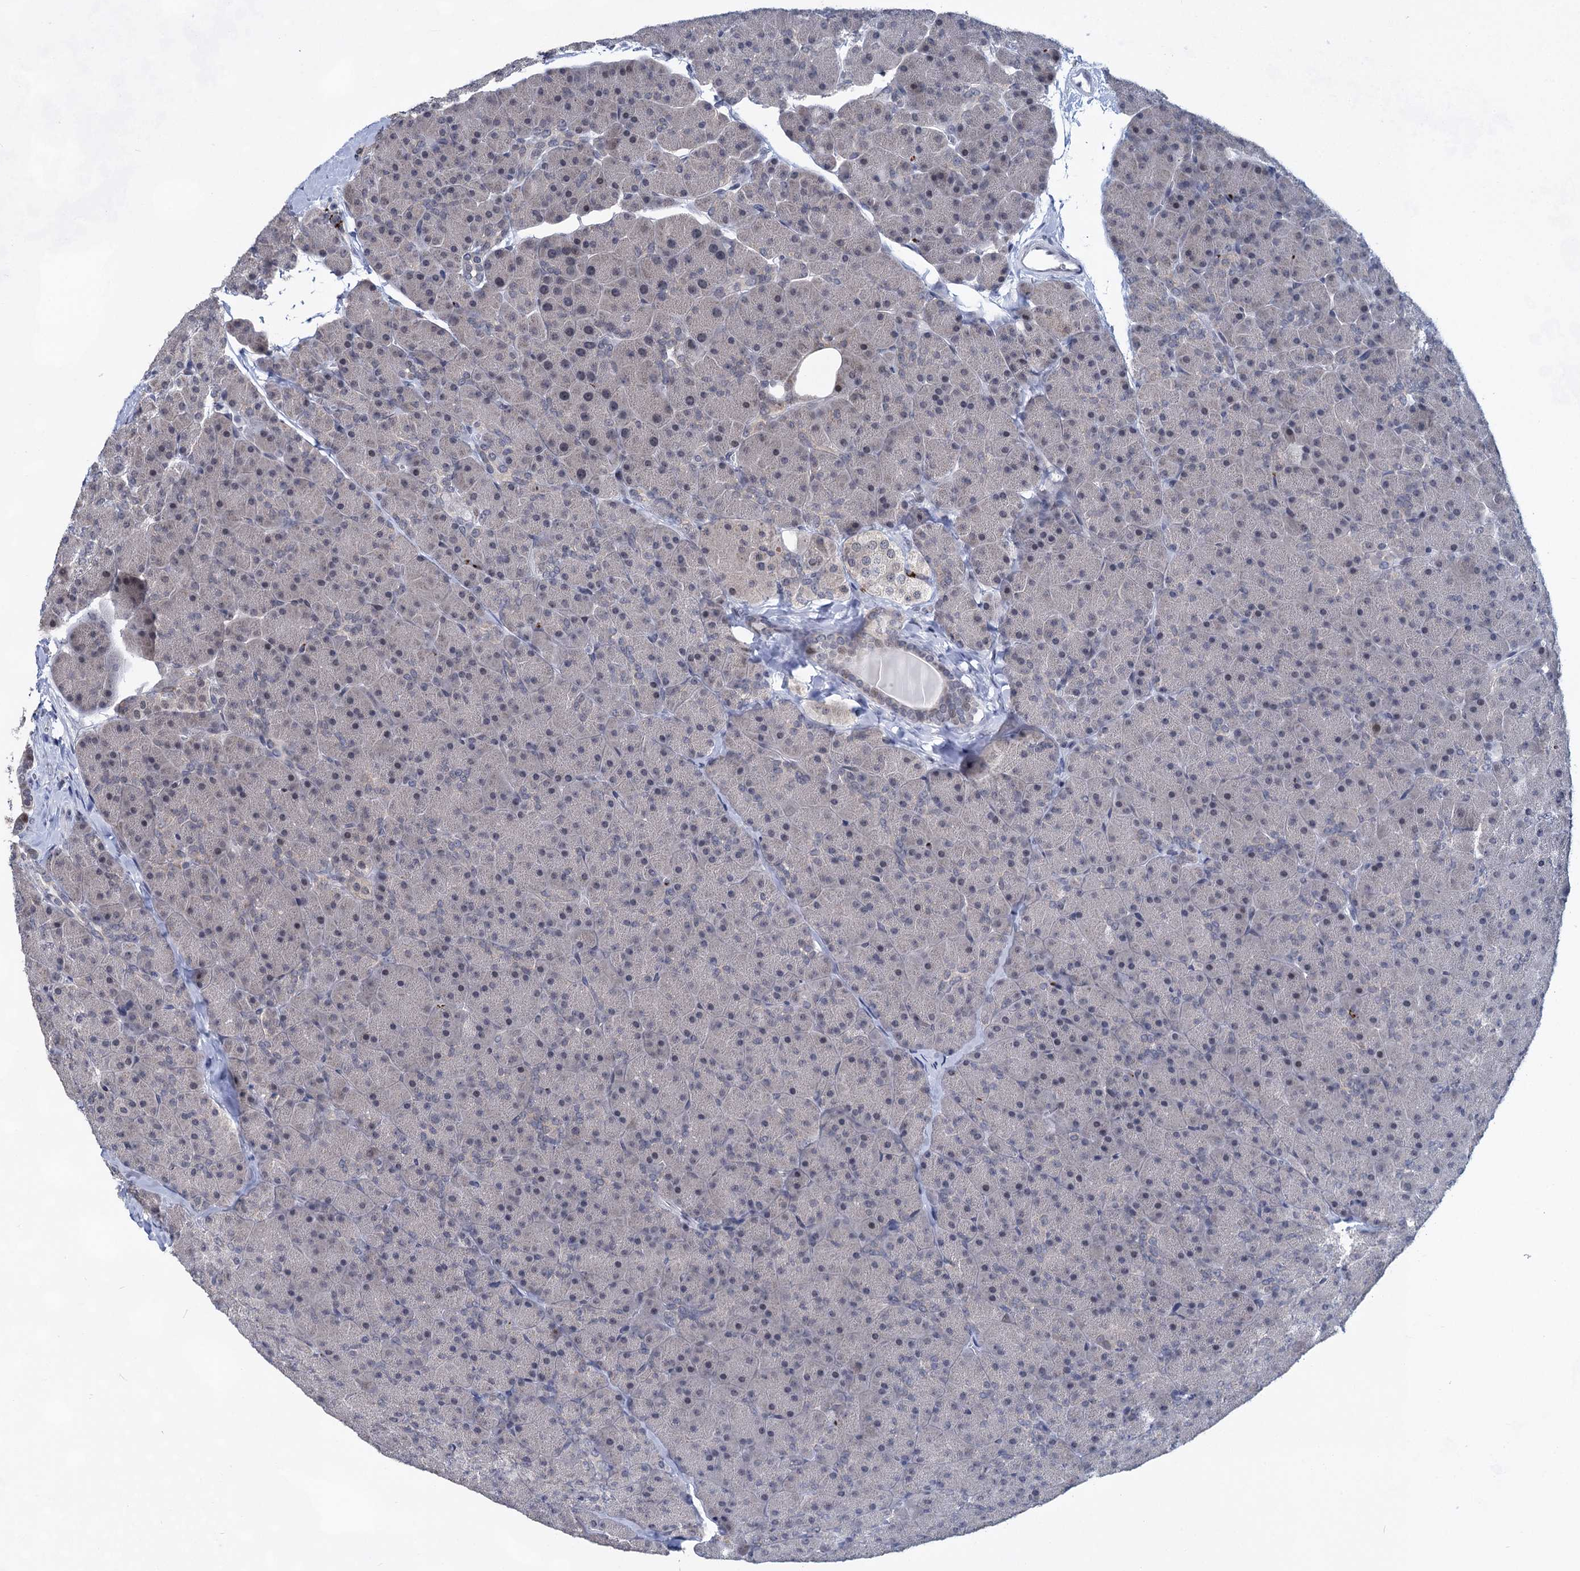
{"staining": {"intensity": "weak", "quantity": "<25%", "location": "nuclear"}, "tissue": "pancreas", "cell_type": "Exocrine glandular cells", "image_type": "normal", "snomed": [{"axis": "morphology", "description": "Normal tissue, NOS"}, {"axis": "topography", "description": "Pancreas"}], "caption": "Image shows no significant protein expression in exocrine glandular cells of unremarkable pancreas.", "gene": "MON2", "patient": {"sex": "male", "age": 36}}